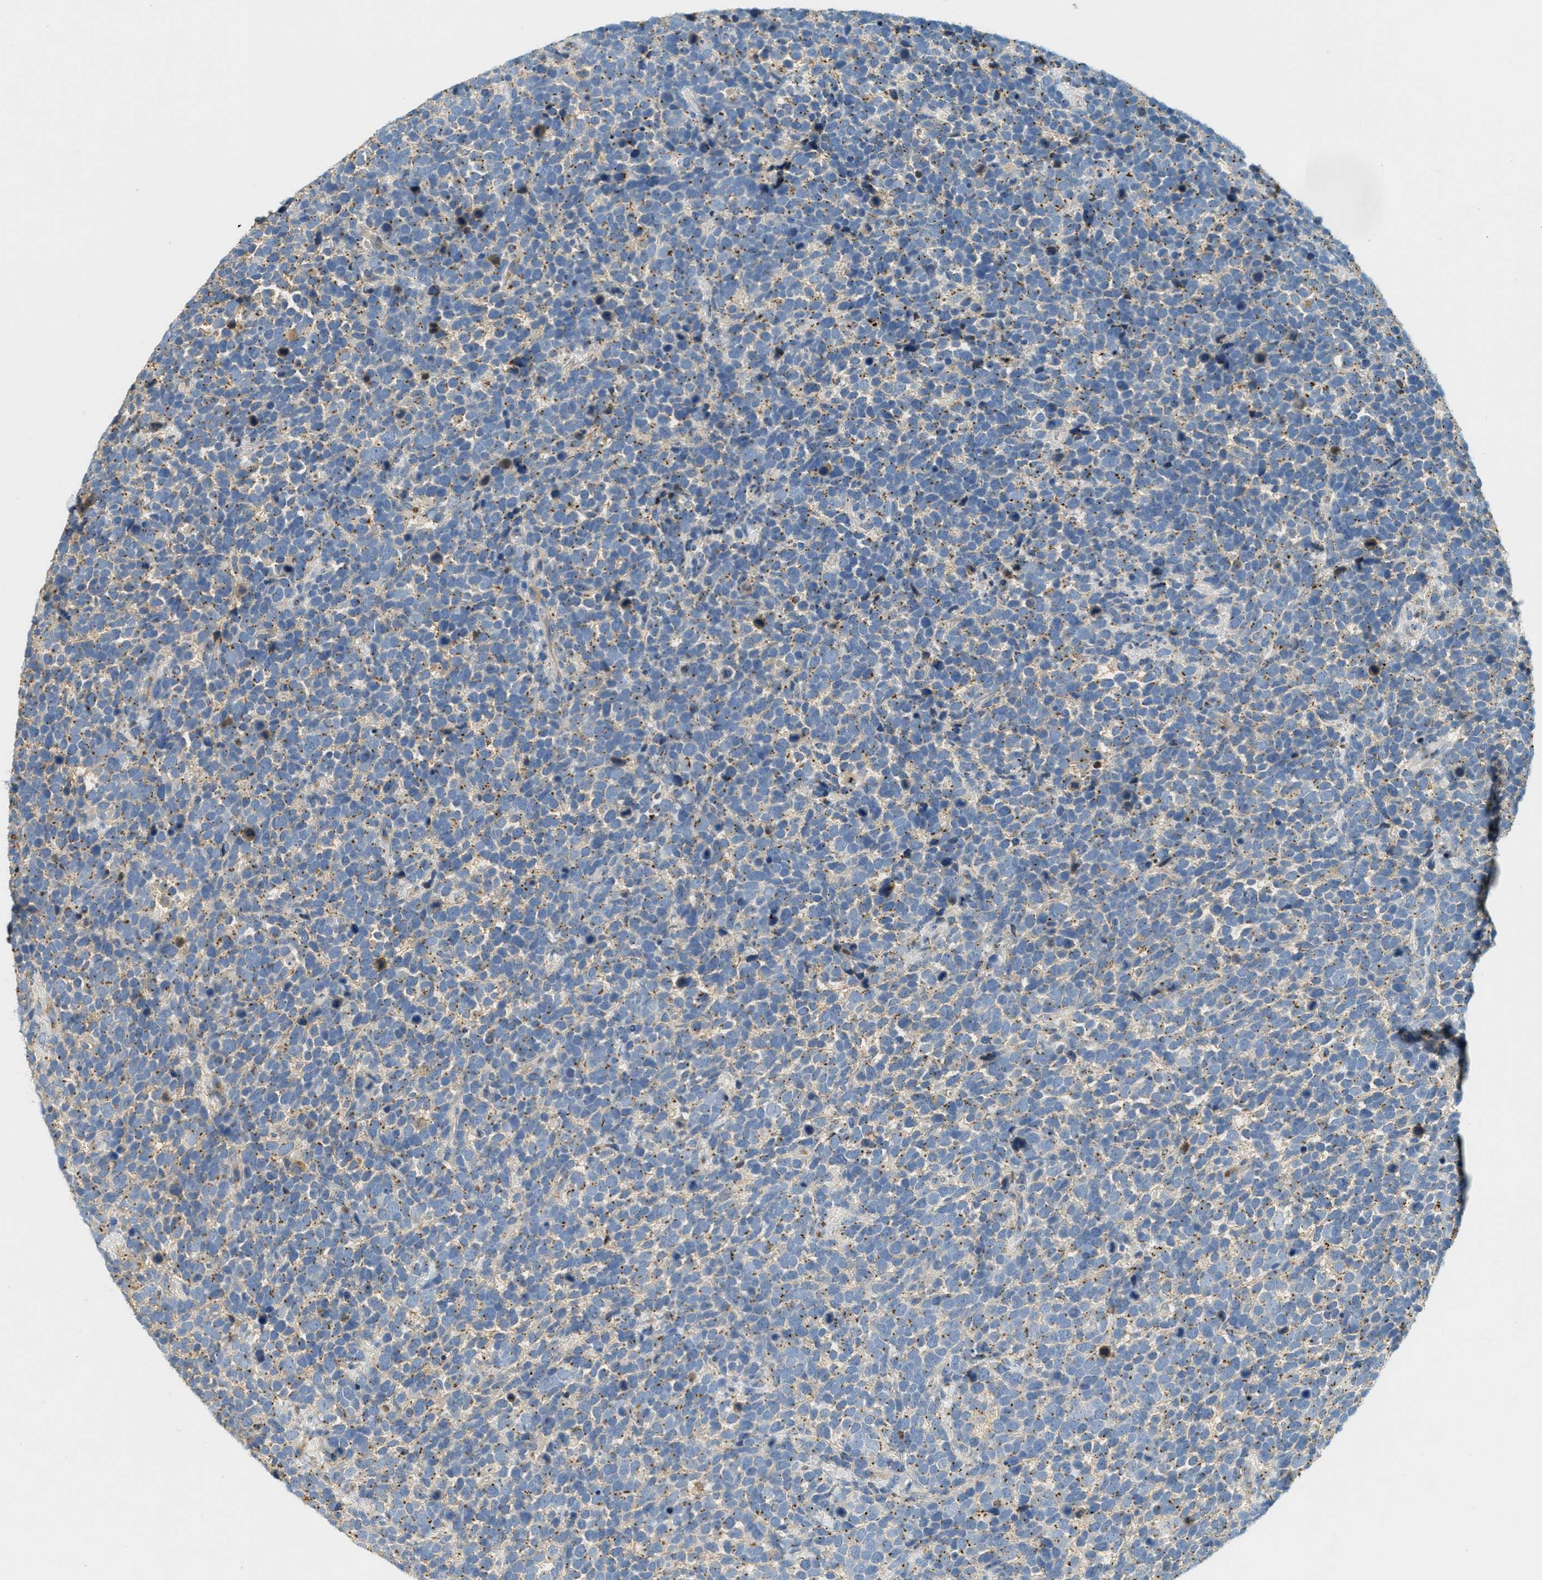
{"staining": {"intensity": "moderate", "quantity": "<25%", "location": "cytoplasmic/membranous"}, "tissue": "urothelial cancer", "cell_type": "Tumor cells", "image_type": "cancer", "snomed": [{"axis": "morphology", "description": "Urothelial carcinoma, High grade"}, {"axis": "topography", "description": "Urinary bladder"}], "caption": "High-grade urothelial carcinoma stained with a brown dye reveals moderate cytoplasmic/membranous positive expression in approximately <25% of tumor cells.", "gene": "ENTPD4", "patient": {"sex": "female", "age": 82}}